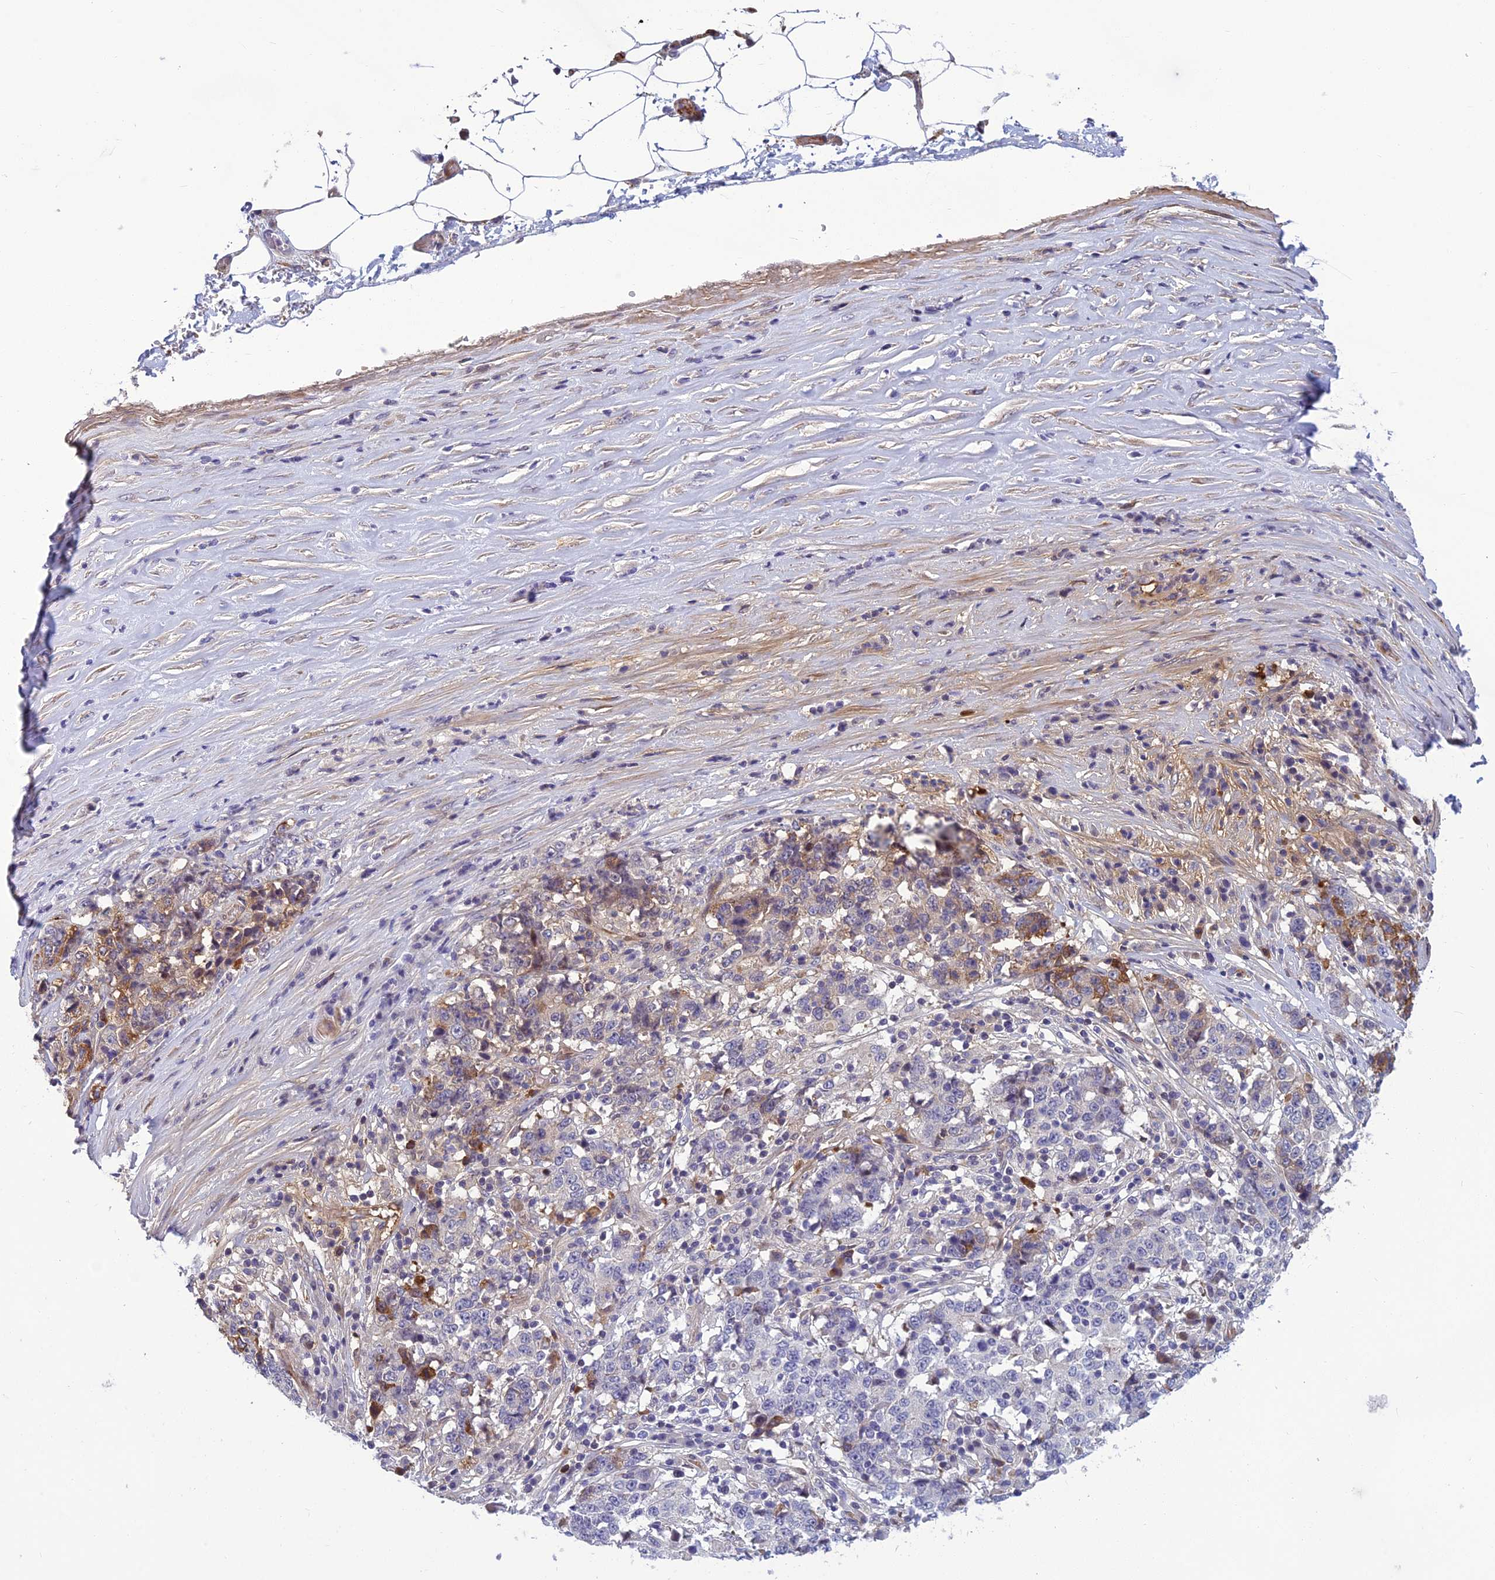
{"staining": {"intensity": "negative", "quantity": "none", "location": "none"}, "tissue": "stomach cancer", "cell_type": "Tumor cells", "image_type": "cancer", "snomed": [{"axis": "morphology", "description": "Adenocarcinoma, NOS"}, {"axis": "topography", "description": "Stomach"}], "caption": "Immunohistochemical staining of human stomach cancer shows no significant expression in tumor cells.", "gene": "CLEC11A", "patient": {"sex": "male", "age": 59}}